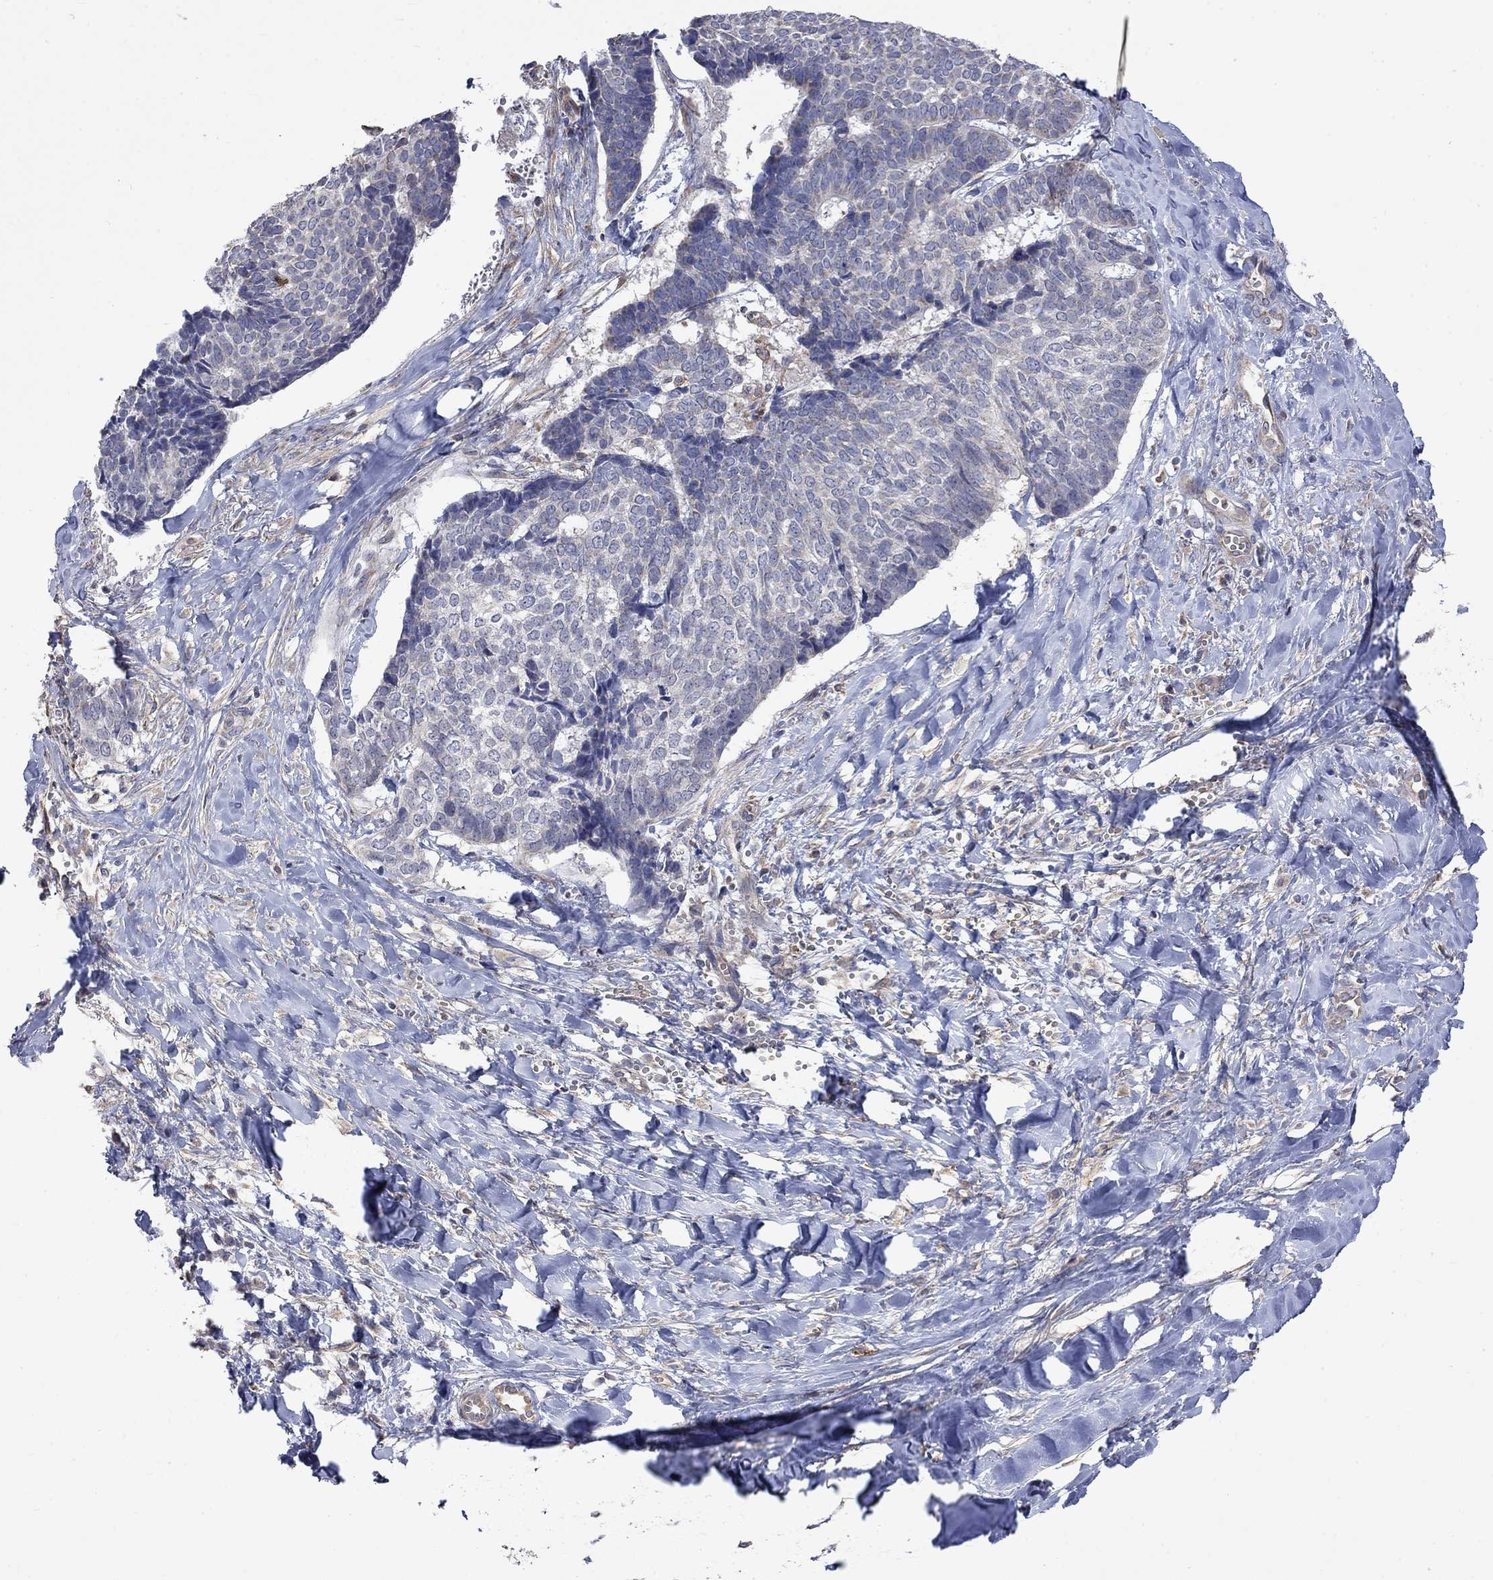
{"staining": {"intensity": "negative", "quantity": "none", "location": "none"}, "tissue": "skin cancer", "cell_type": "Tumor cells", "image_type": "cancer", "snomed": [{"axis": "morphology", "description": "Basal cell carcinoma"}, {"axis": "topography", "description": "Skin"}], "caption": "High magnification brightfield microscopy of skin cancer stained with DAB (3,3'-diaminobenzidine) (brown) and counterstained with hematoxylin (blue): tumor cells show no significant positivity.", "gene": "CAMKK2", "patient": {"sex": "male", "age": 86}}